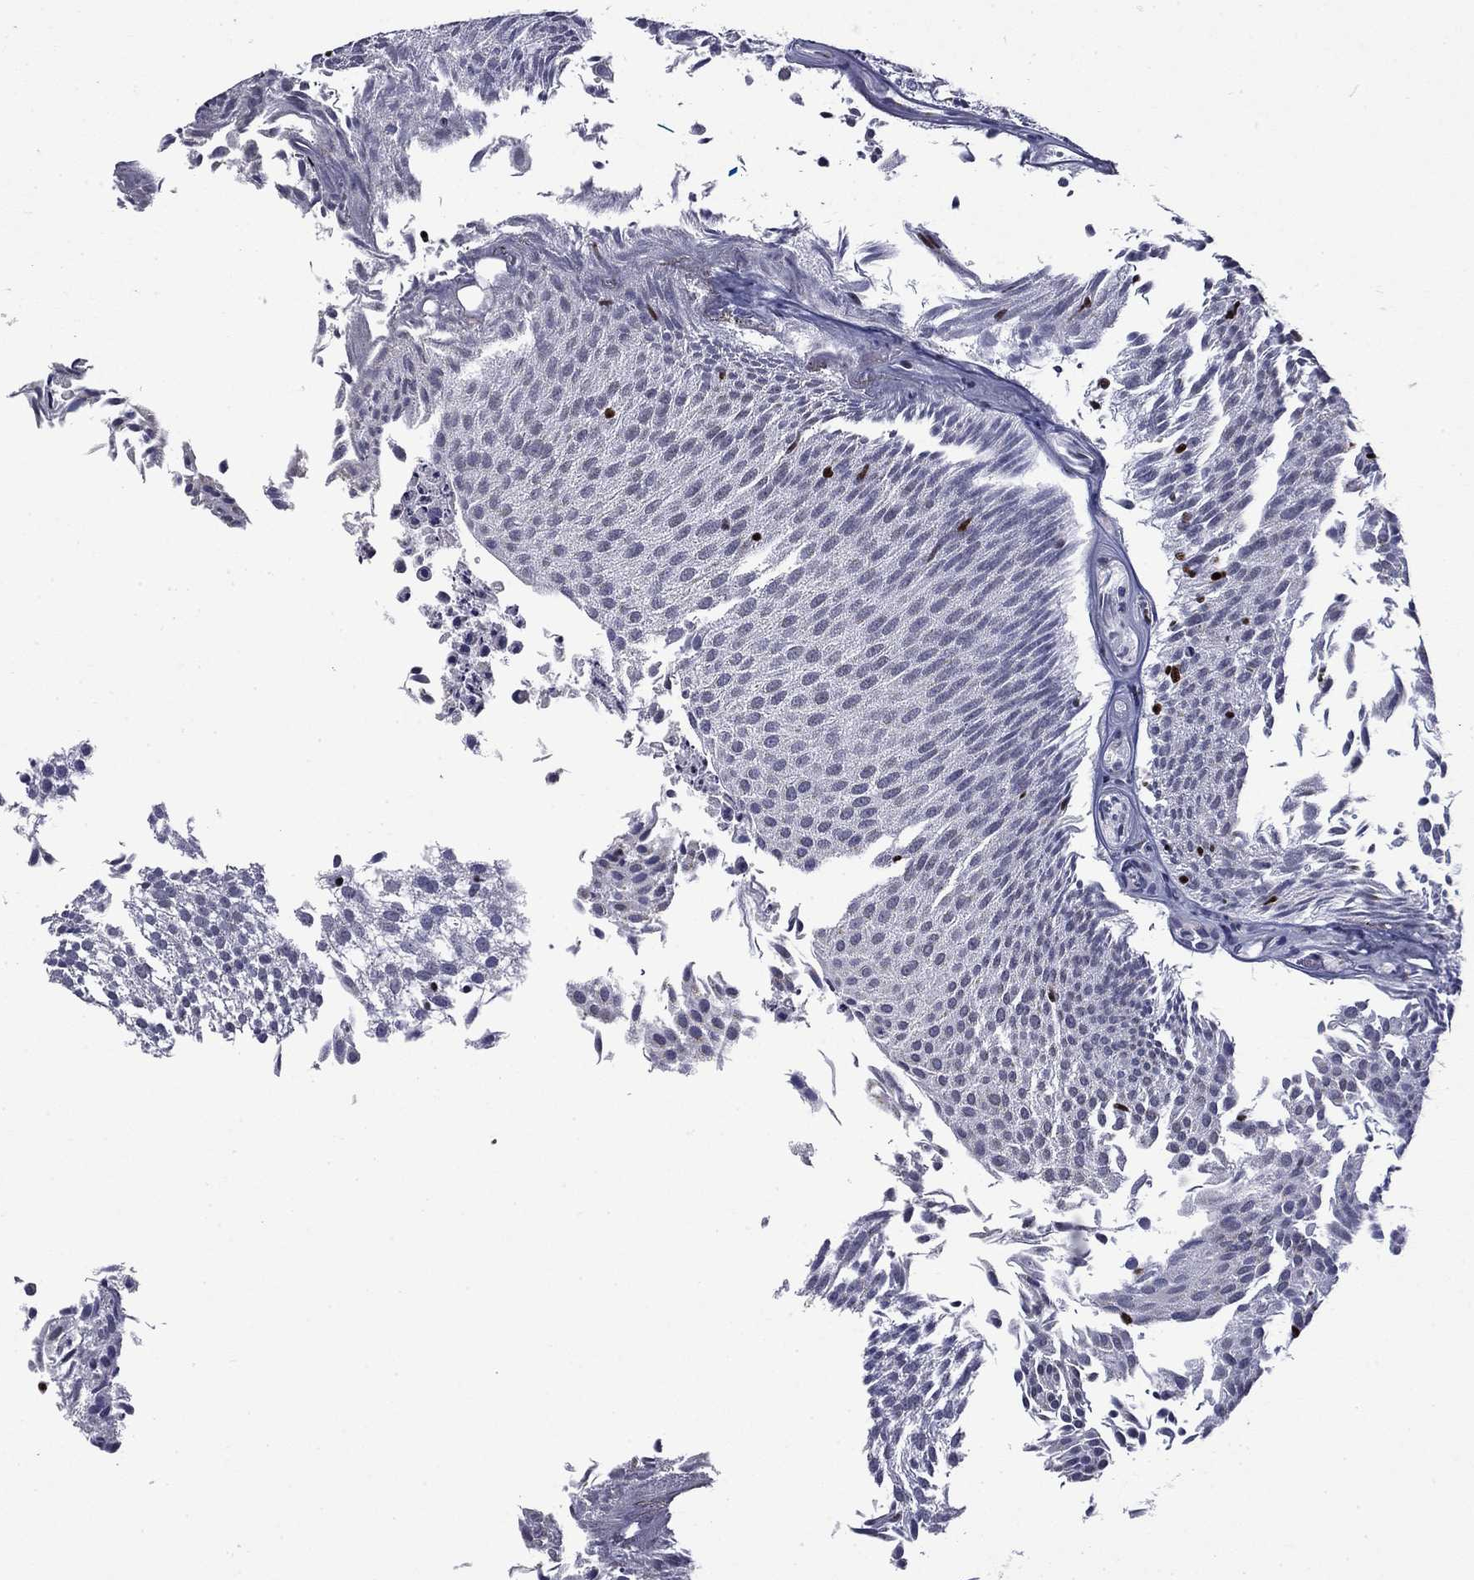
{"staining": {"intensity": "negative", "quantity": "none", "location": "none"}, "tissue": "urothelial cancer", "cell_type": "Tumor cells", "image_type": "cancer", "snomed": [{"axis": "morphology", "description": "Urothelial carcinoma, Low grade"}, {"axis": "topography", "description": "Urinary bladder"}], "caption": "Tumor cells show no significant staining in low-grade urothelial carcinoma. (DAB (3,3'-diaminobenzidine) immunohistochemistry visualized using brightfield microscopy, high magnification).", "gene": "IKZF3", "patient": {"sex": "male", "age": 52}}